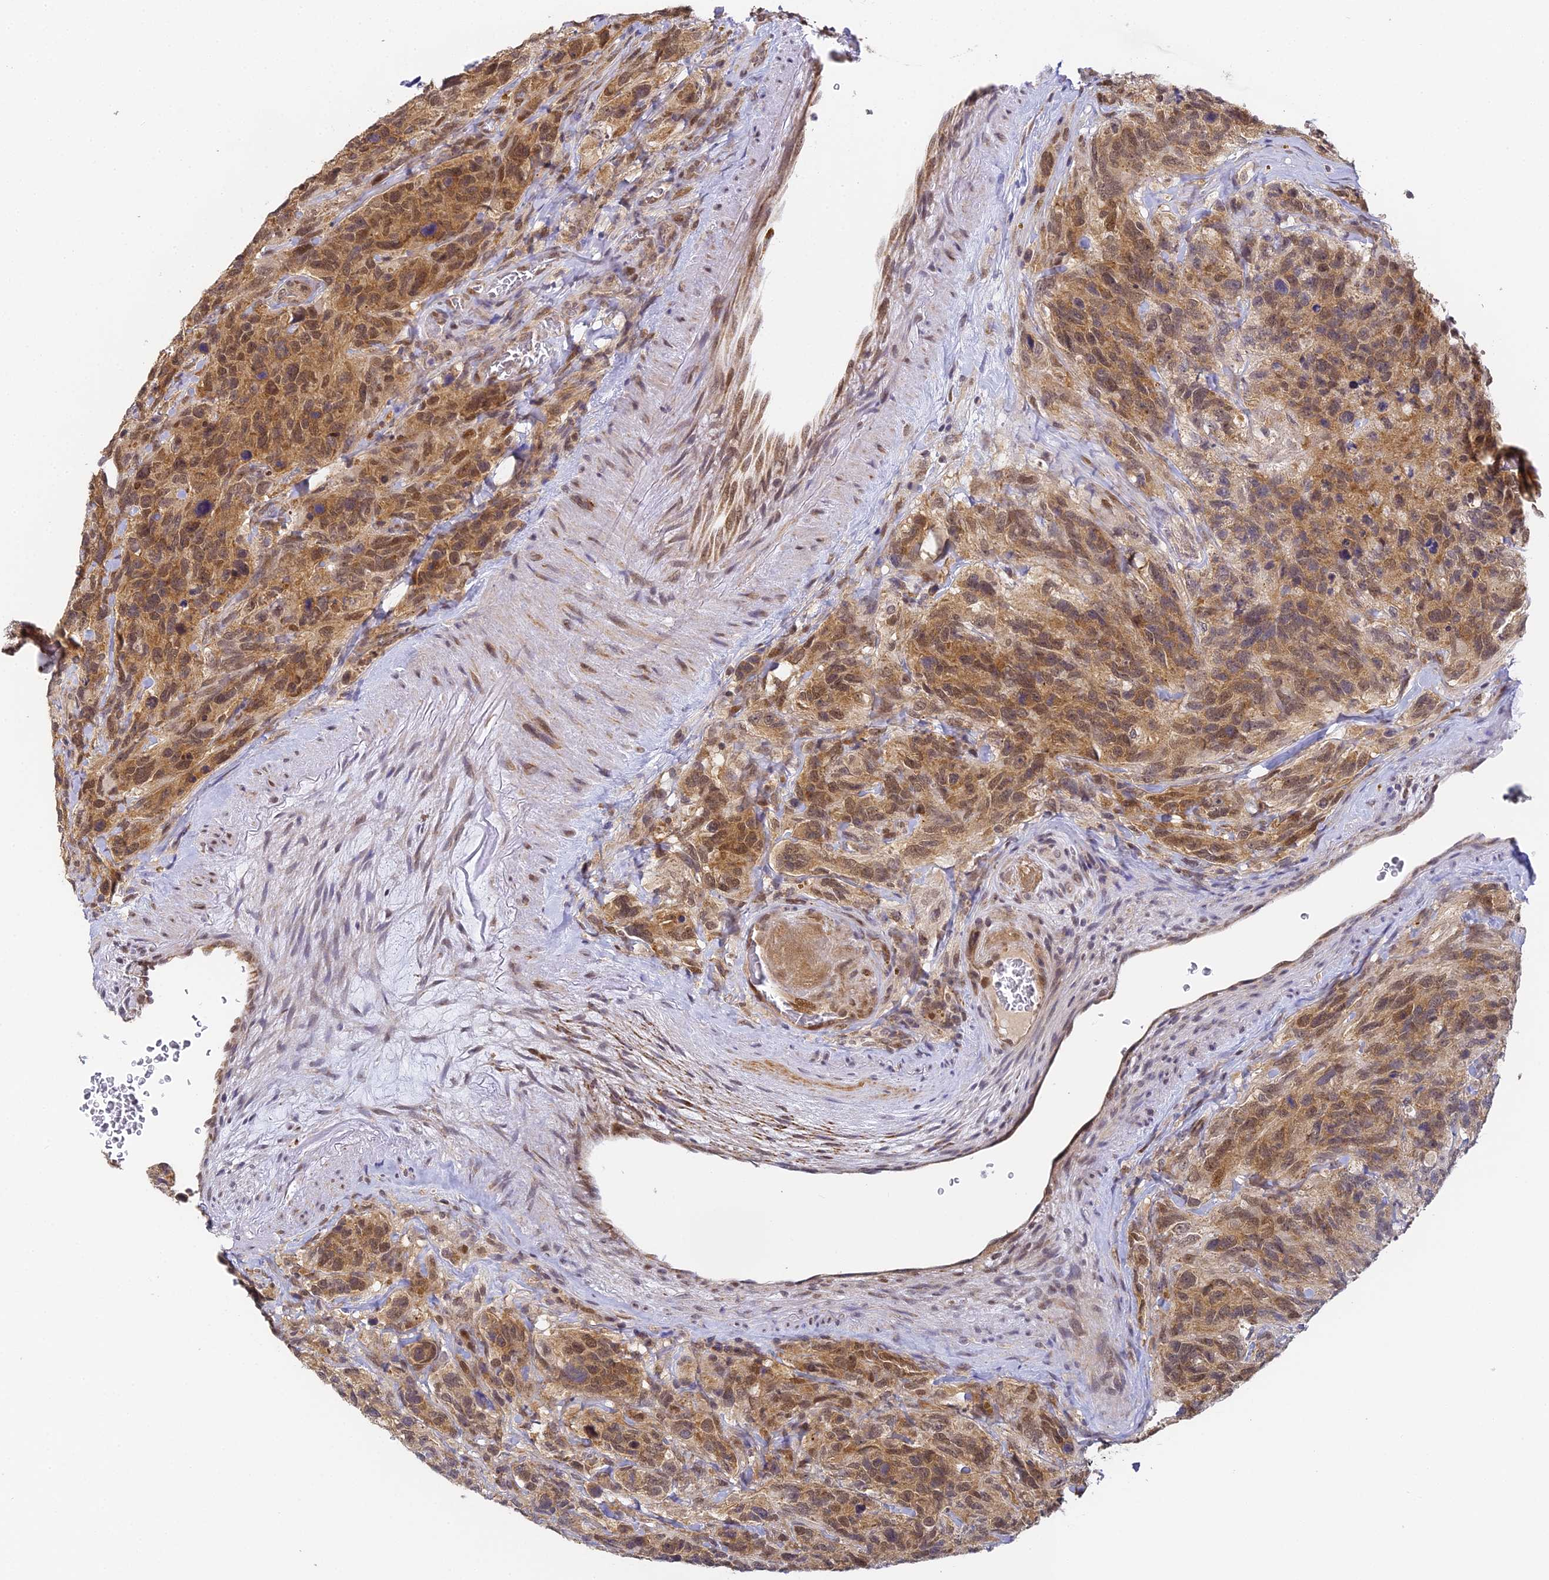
{"staining": {"intensity": "moderate", "quantity": ">75%", "location": "cytoplasmic/membranous,nuclear"}, "tissue": "glioma", "cell_type": "Tumor cells", "image_type": "cancer", "snomed": [{"axis": "morphology", "description": "Glioma, malignant, High grade"}, {"axis": "topography", "description": "Brain"}], "caption": "Protein expression by immunohistochemistry (IHC) exhibits moderate cytoplasmic/membranous and nuclear expression in approximately >75% of tumor cells in glioma. (IHC, brightfield microscopy, high magnification).", "gene": "DNAAF10", "patient": {"sex": "male", "age": 69}}